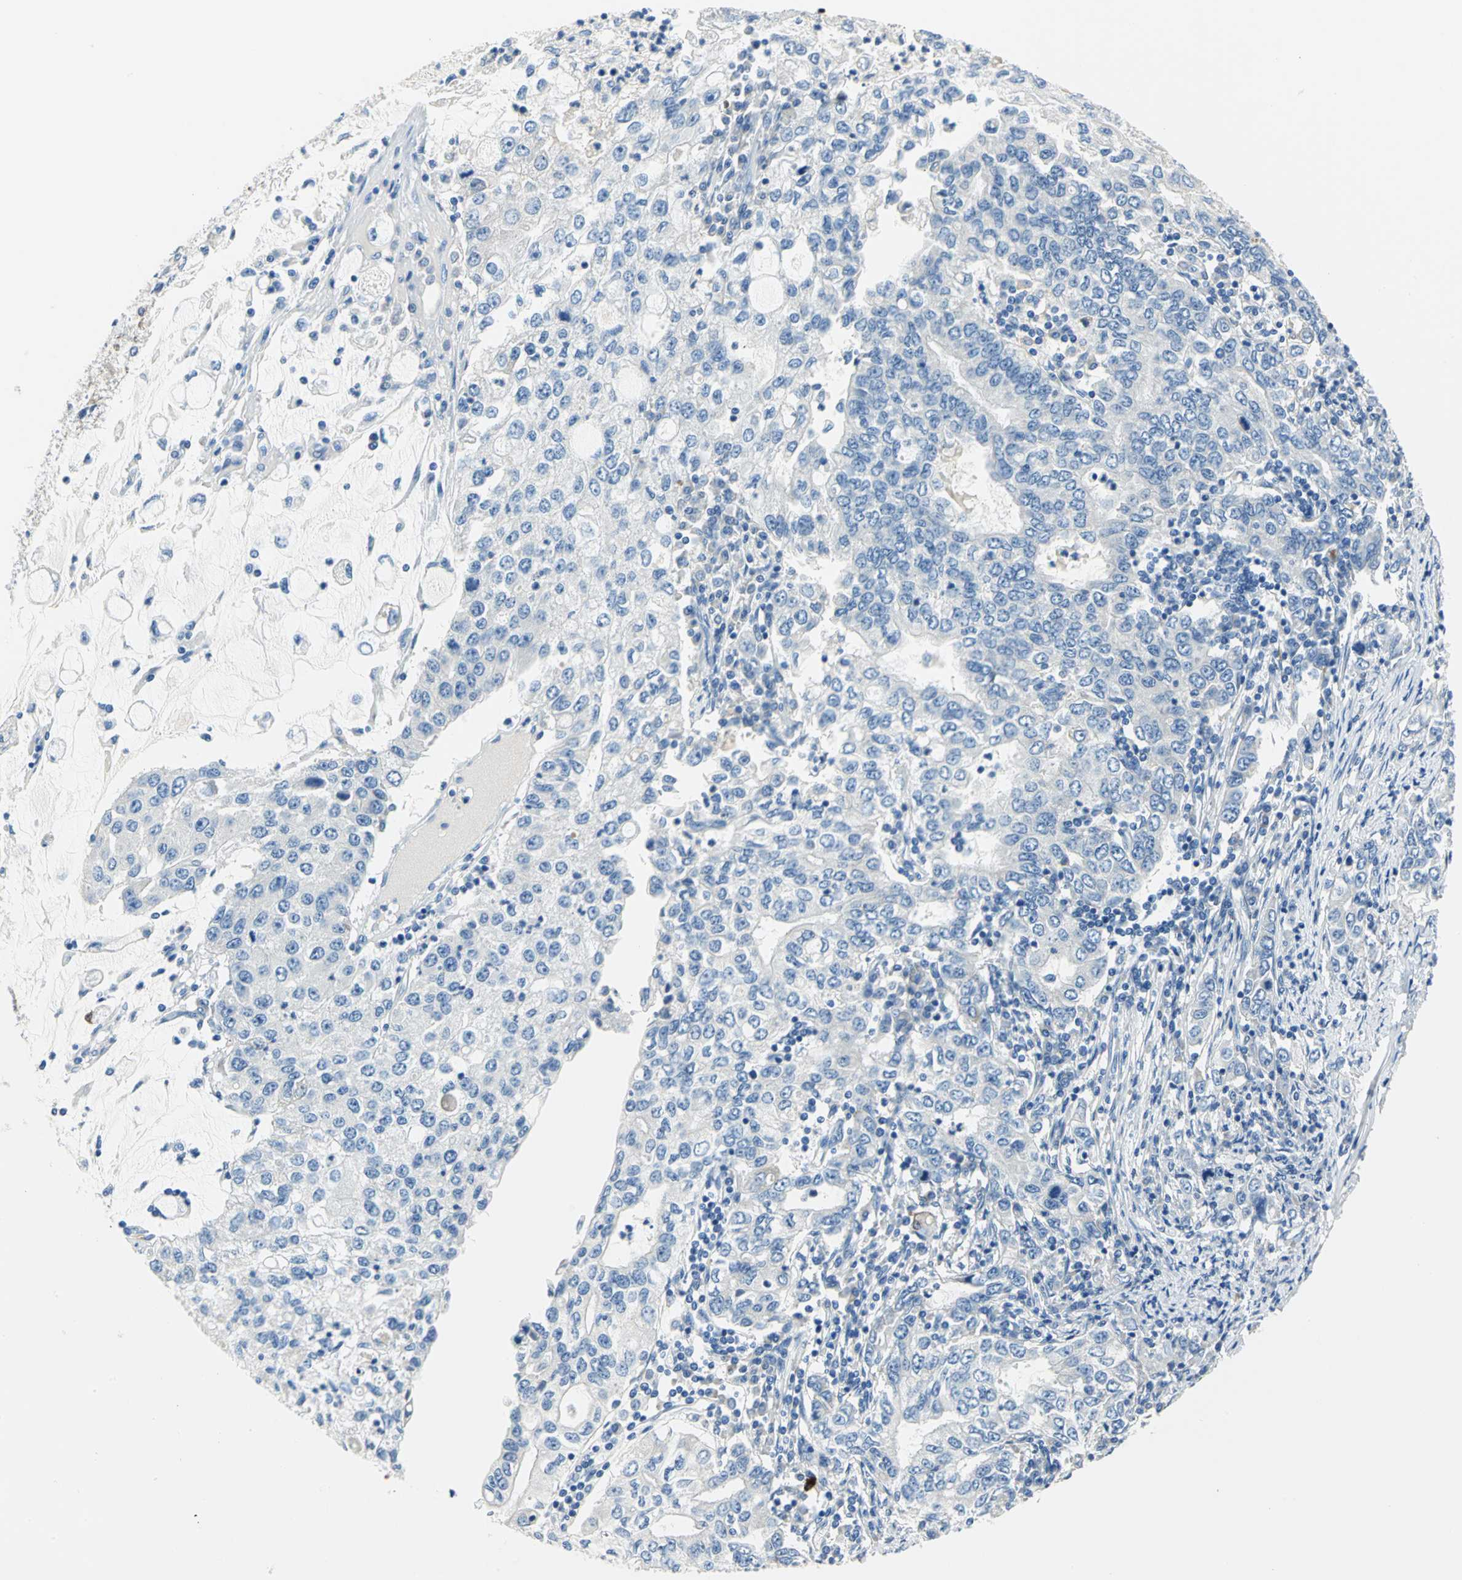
{"staining": {"intensity": "negative", "quantity": "none", "location": "none"}, "tissue": "stomach cancer", "cell_type": "Tumor cells", "image_type": "cancer", "snomed": [{"axis": "morphology", "description": "Adenocarcinoma, NOS"}, {"axis": "topography", "description": "Stomach, lower"}], "caption": "Stomach cancer (adenocarcinoma) stained for a protein using immunohistochemistry (IHC) demonstrates no expression tumor cells.", "gene": "TRIM25", "patient": {"sex": "female", "age": 72}}